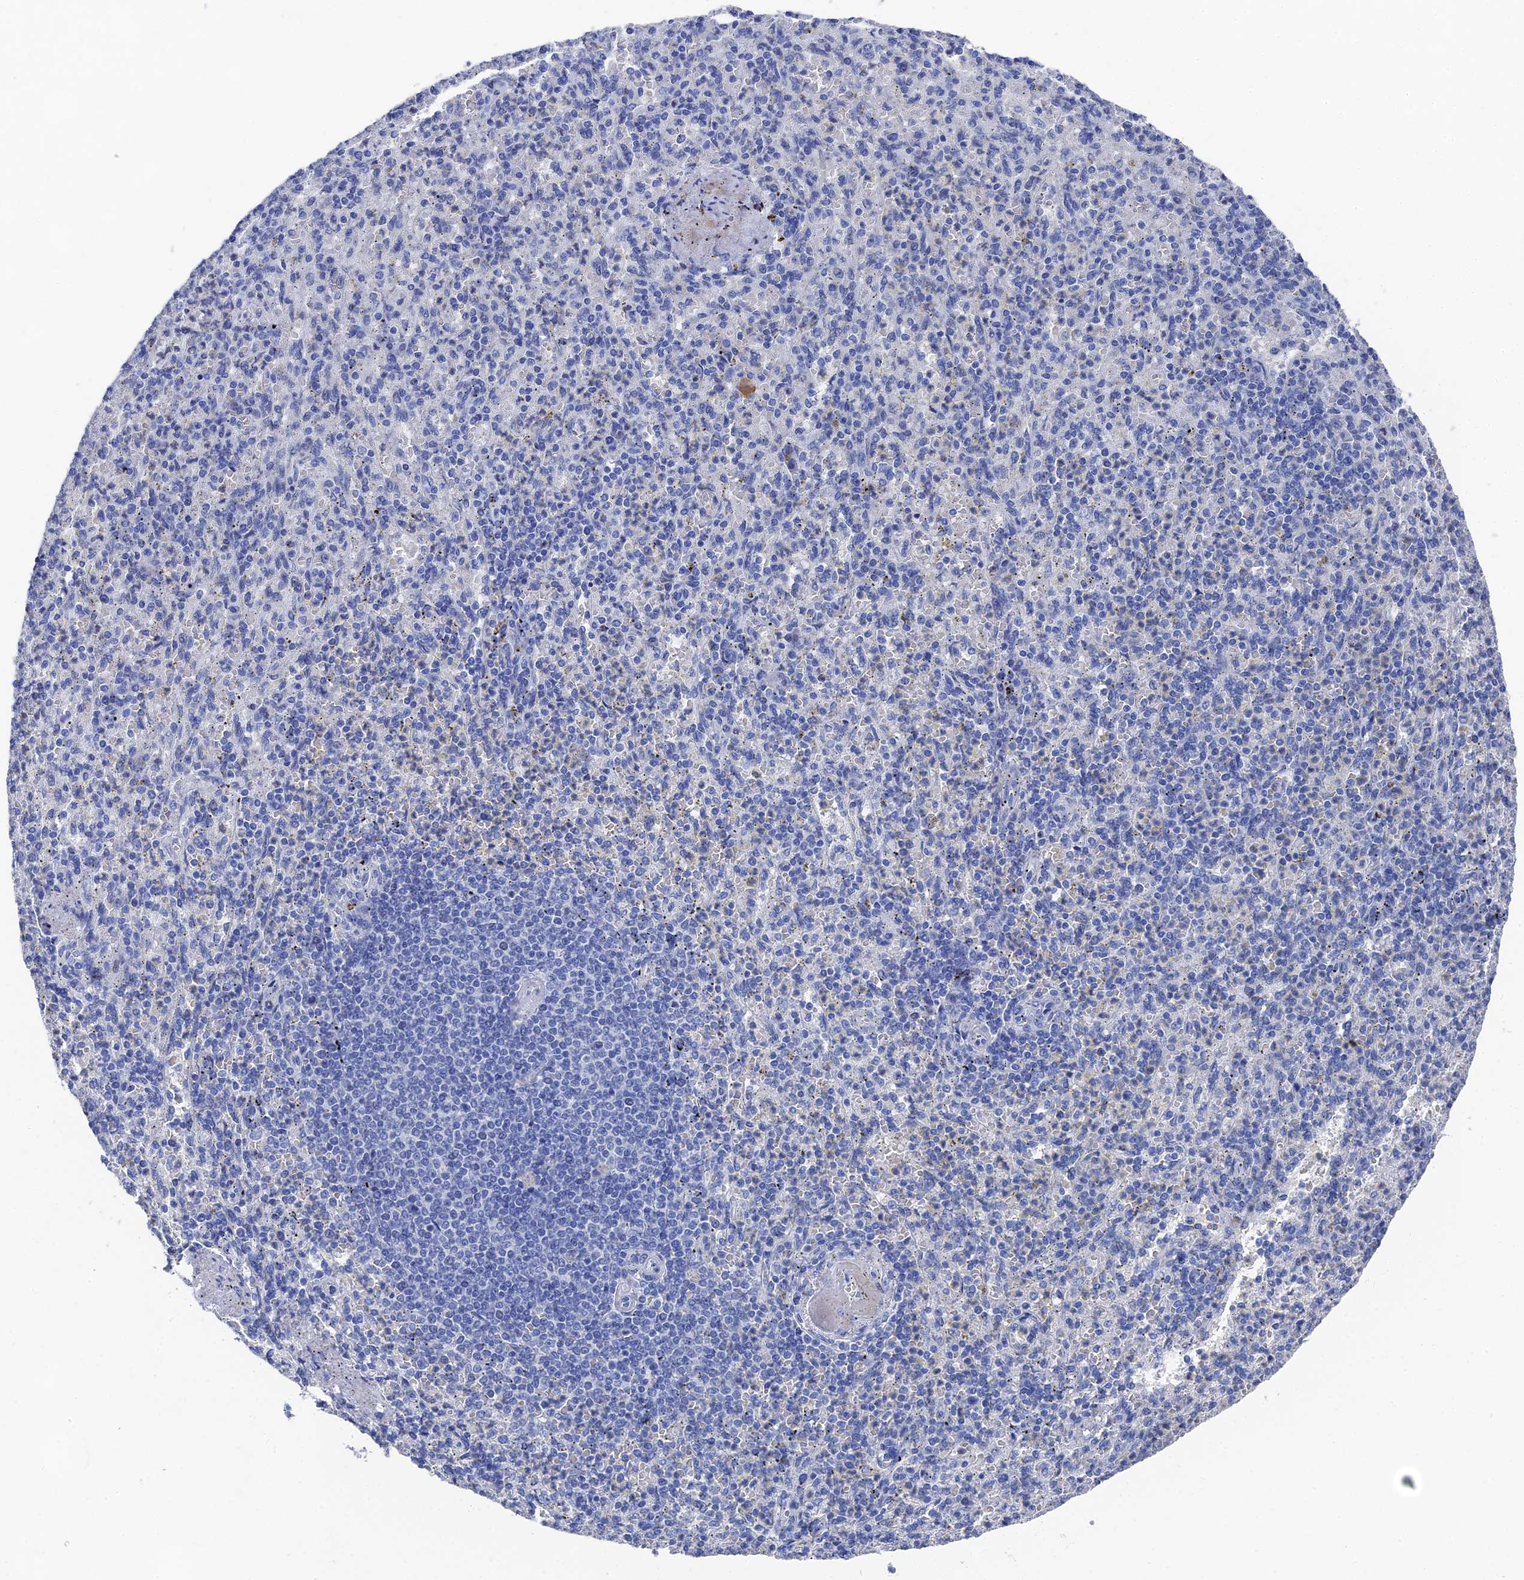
{"staining": {"intensity": "negative", "quantity": "none", "location": "none"}, "tissue": "spleen", "cell_type": "Cells in red pulp", "image_type": "normal", "snomed": [{"axis": "morphology", "description": "Normal tissue, NOS"}, {"axis": "topography", "description": "Spleen"}], "caption": "High power microscopy image of an immunohistochemistry (IHC) micrograph of unremarkable spleen, revealing no significant positivity in cells in red pulp.", "gene": "GFAP", "patient": {"sex": "female", "age": 74}}